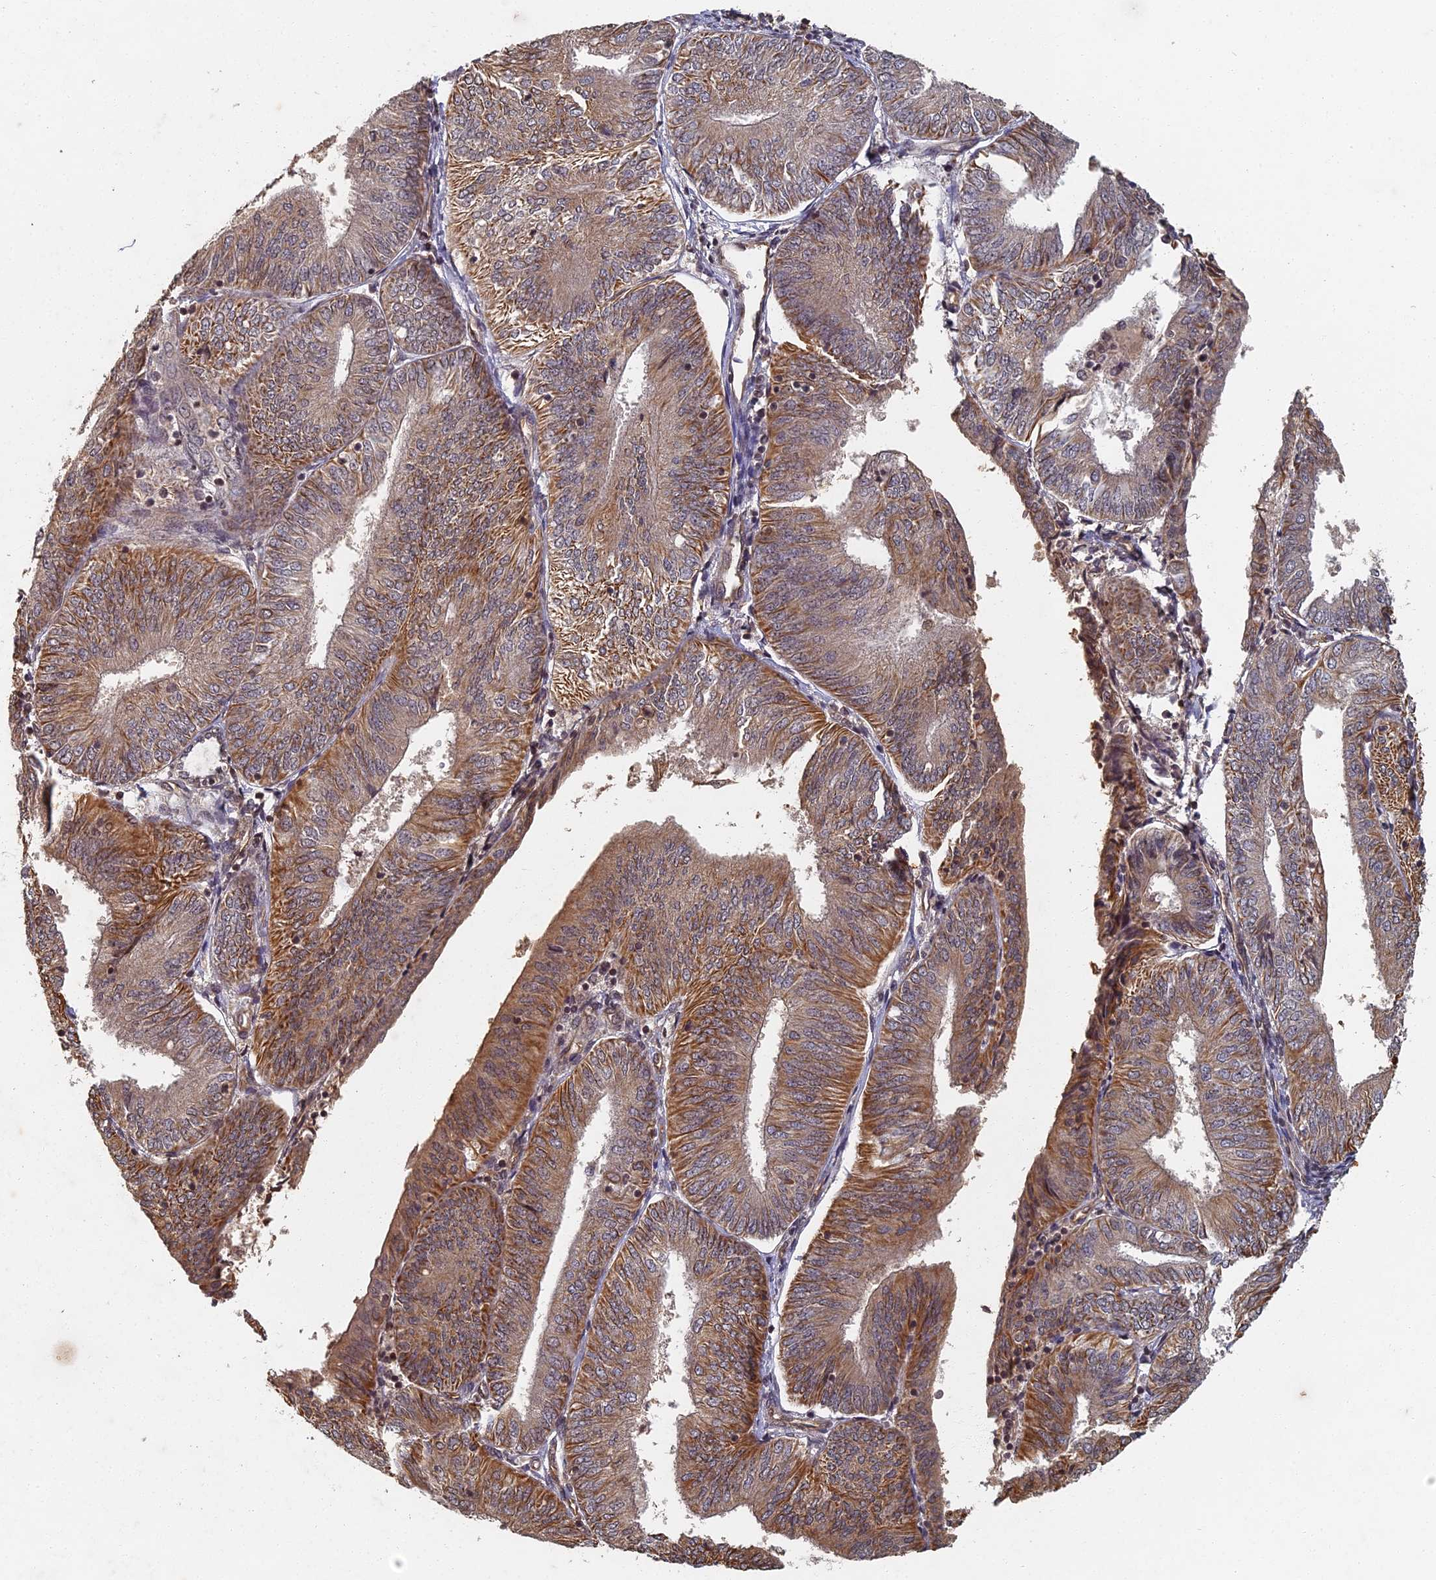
{"staining": {"intensity": "moderate", "quantity": "25%-75%", "location": "cytoplasmic/membranous"}, "tissue": "endometrial cancer", "cell_type": "Tumor cells", "image_type": "cancer", "snomed": [{"axis": "morphology", "description": "Adenocarcinoma, NOS"}, {"axis": "topography", "description": "Endometrium"}], "caption": "The immunohistochemical stain highlights moderate cytoplasmic/membranous staining in tumor cells of adenocarcinoma (endometrial) tissue.", "gene": "ABCB10", "patient": {"sex": "female", "age": 58}}